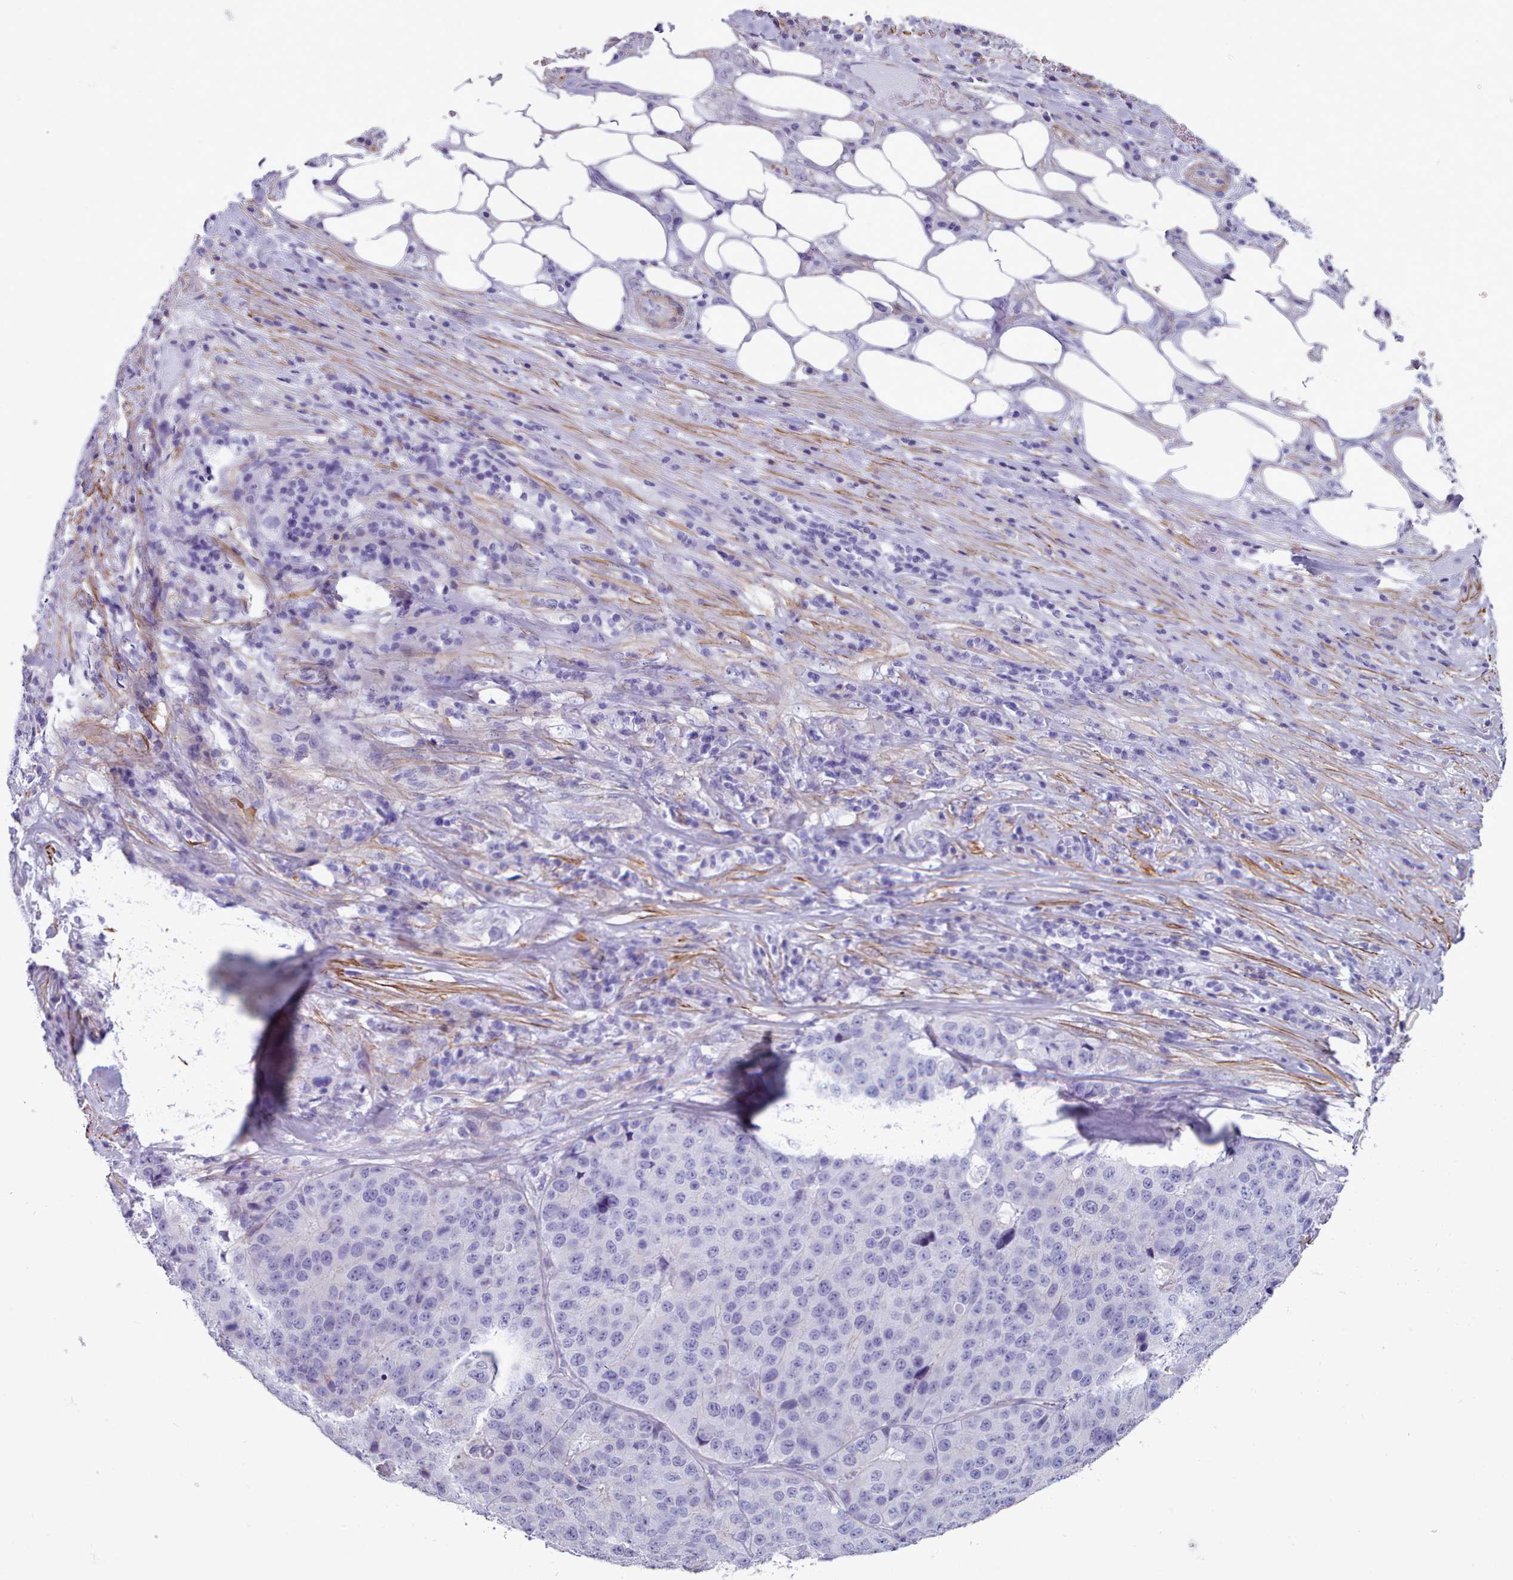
{"staining": {"intensity": "negative", "quantity": "none", "location": "none"}, "tissue": "stomach cancer", "cell_type": "Tumor cells", "image_type": "cancer", "snomed": [{"axis": "morphology", "description": "Adenocarcinoma, NOS"}, {"axis": "topography", "description": "Stomach"}], "caption": "Tumor cells are negative for protein expression in human stomach cancer.", "gene": "FPGS", "patient": {"sex": "male", "age": 71}}